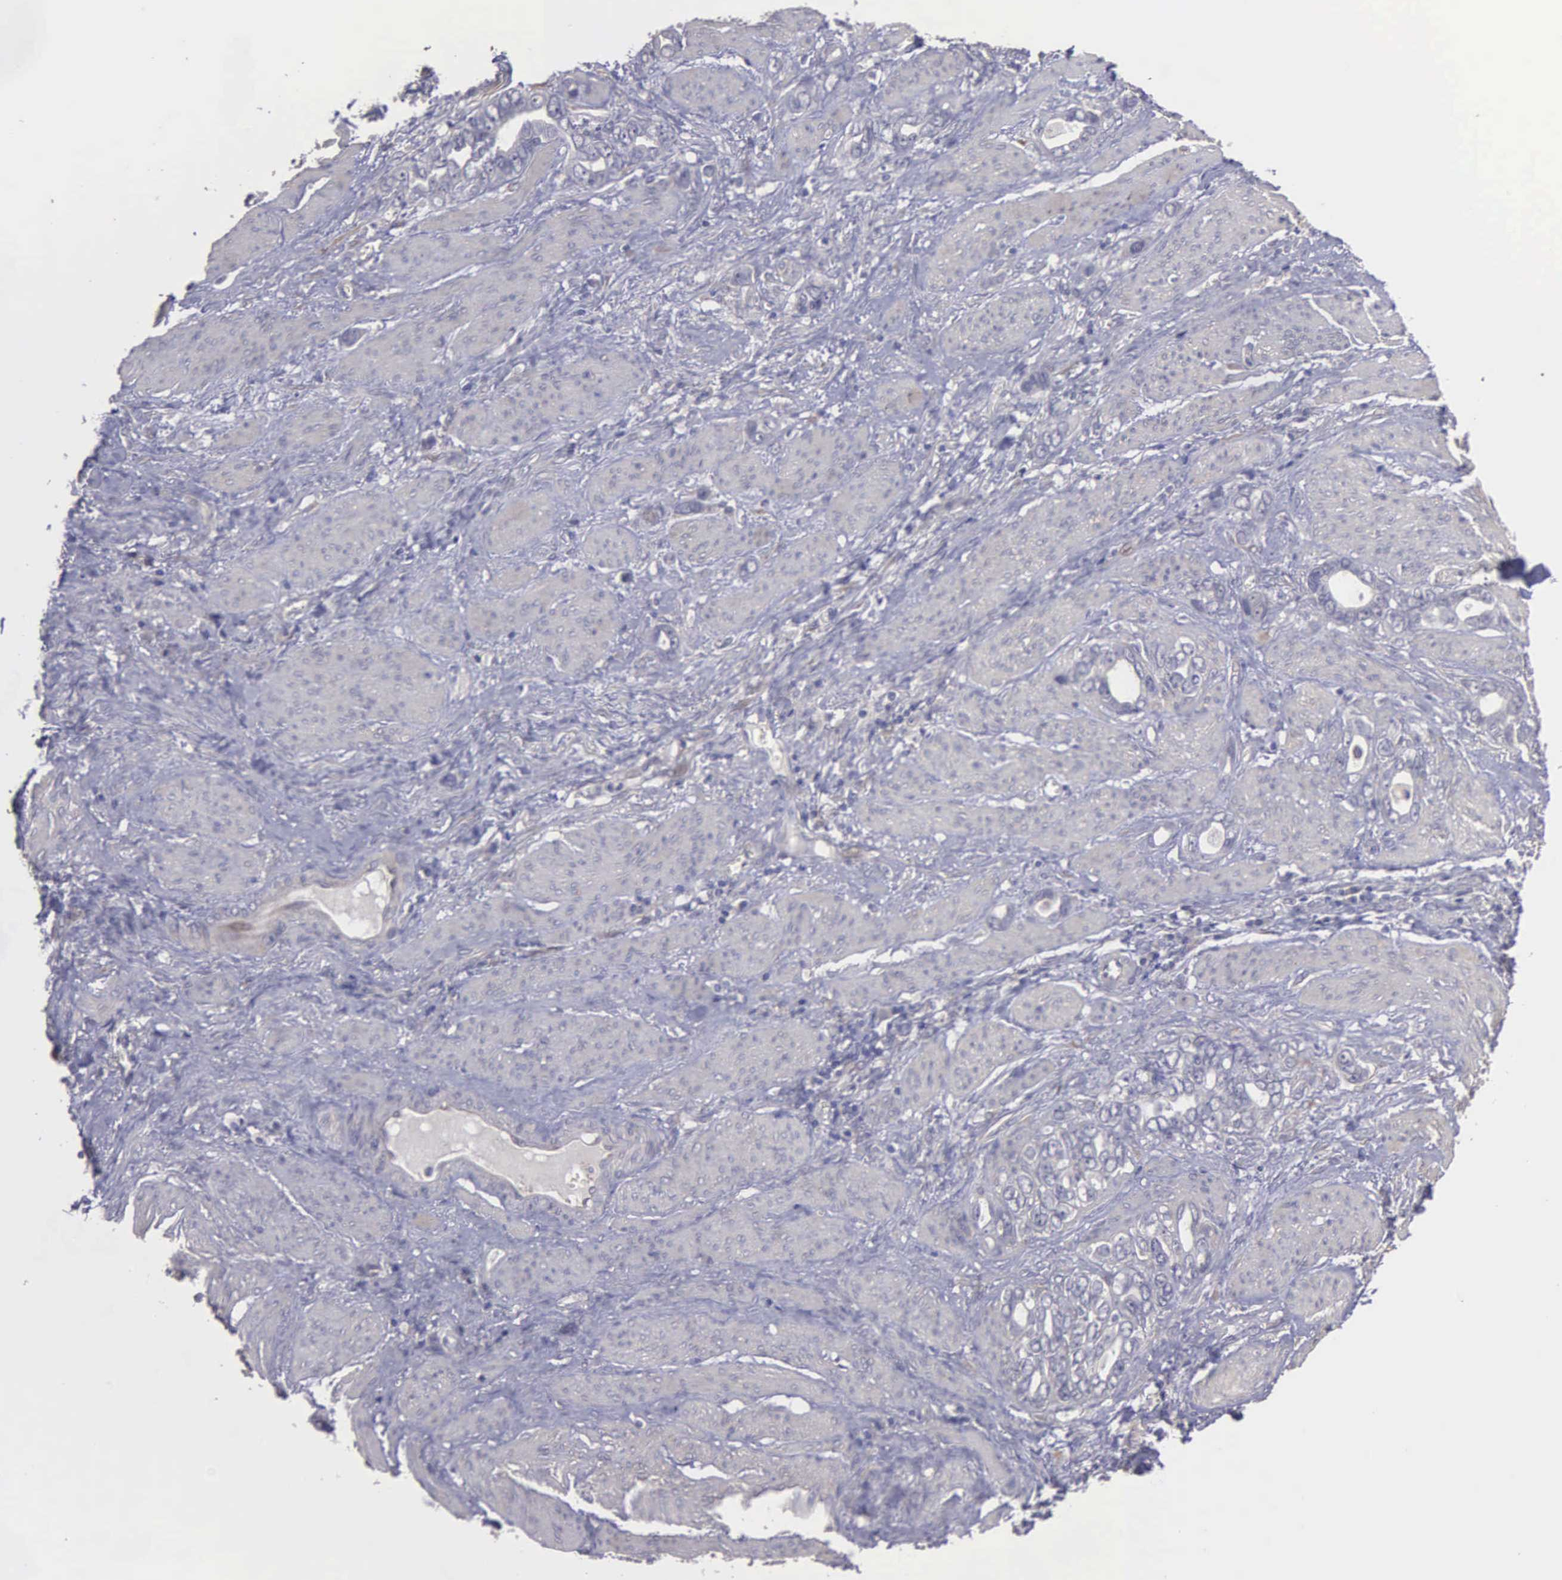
{"staining": {"intensity": "negative", "quantity": "none", "location": "none"}, "tissue": "stomach cancer", "cell_type": "Tumor cells", "image_type": "cancer", "snomed": [{"axis": "morphology", "description": "Adenocarcinoma, NOS"}, {"axis": "topography", "description": "Stomach"}], "caption": "There is no significant staining in tumor cells of stomach cancer (adenocarcinoma).", "gene": "RTL10", "patient": {"sex": "male", "age": 78}}